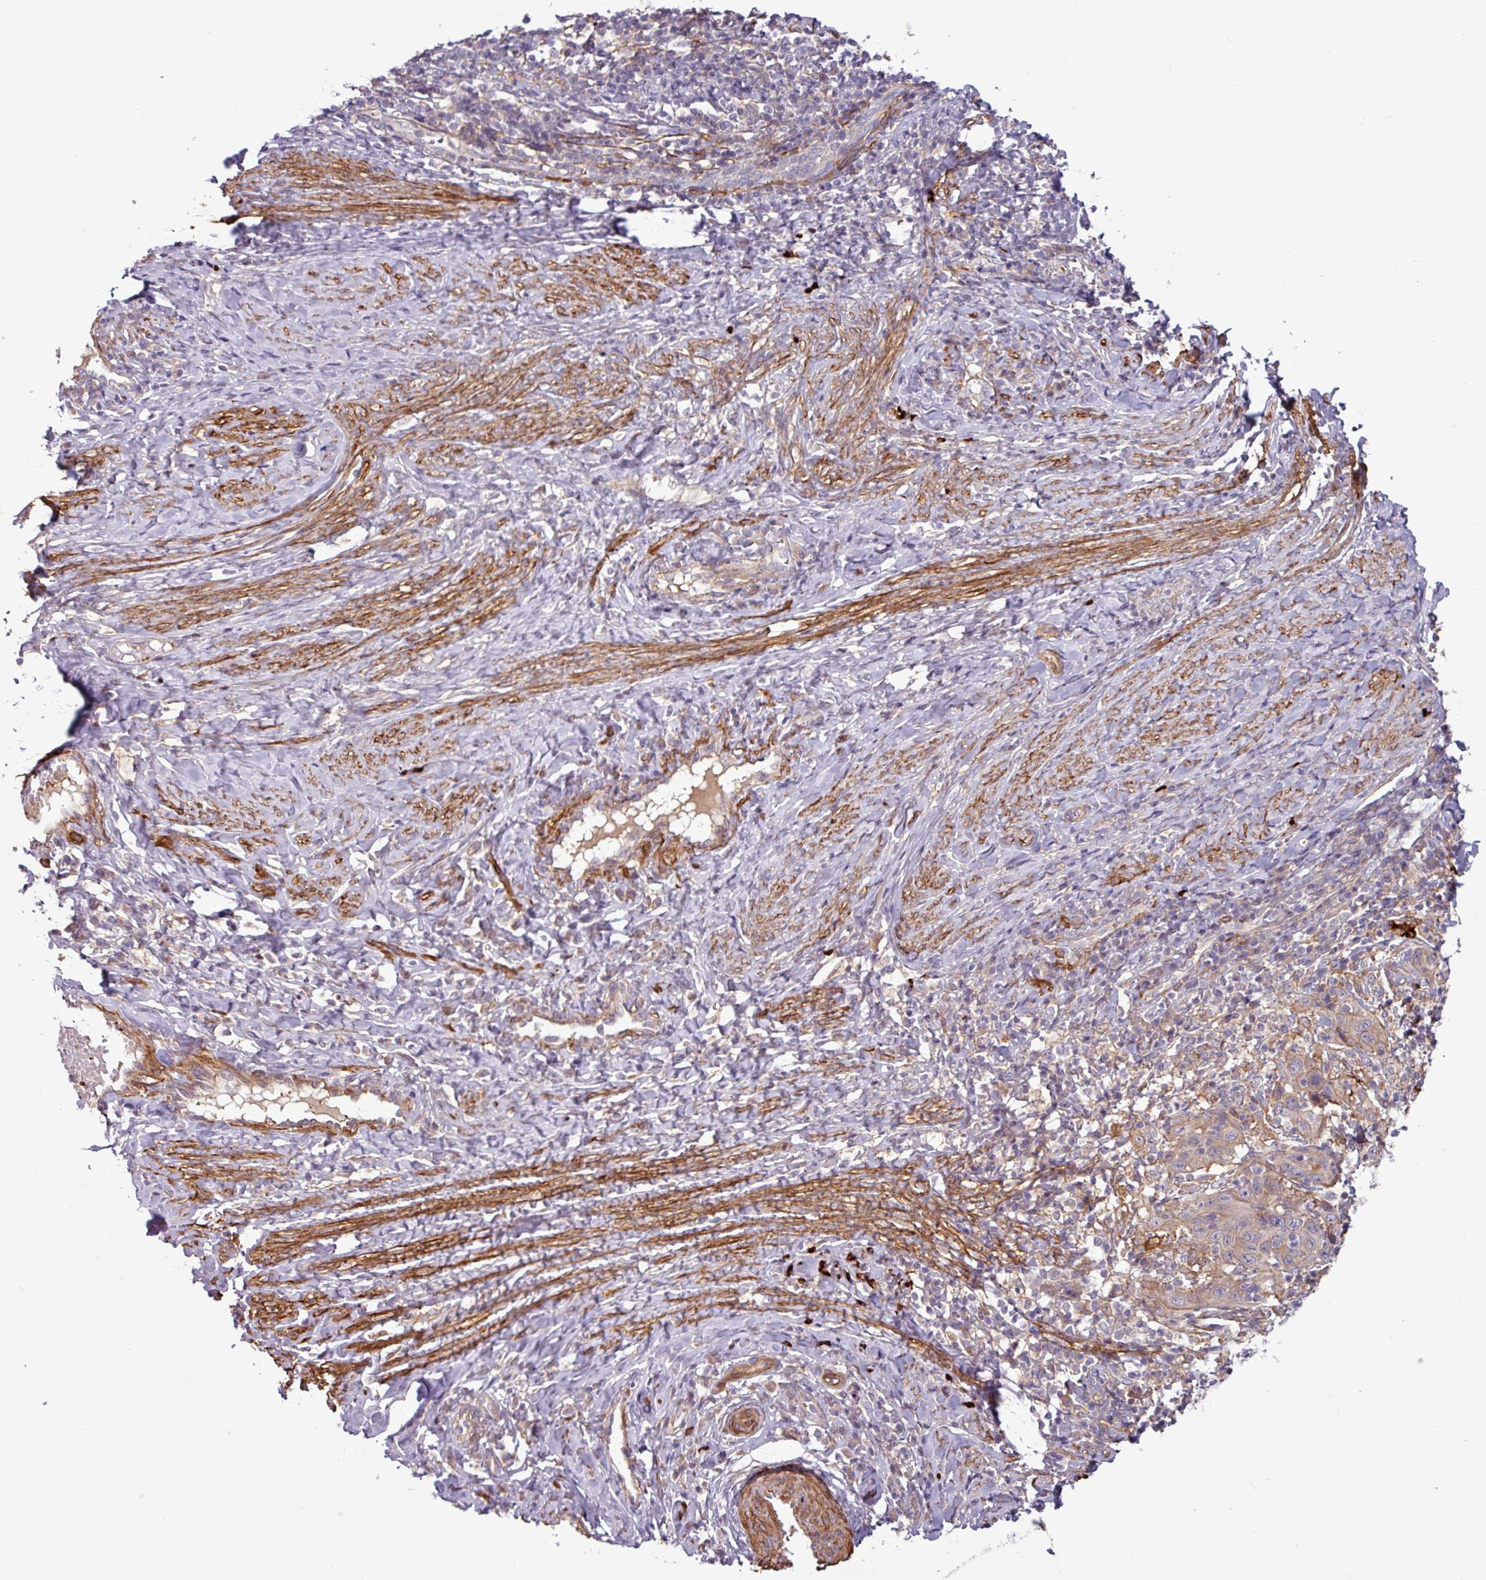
{"staining": {"intensity": "weak", "quantity": "<25%", "location": "cytoplasmic/membranous"}, "tissue": "cervical cancer", "cell_type": "Tumor cells", "image_type": "cancer", "snomed": [{"axis": "morphology", "description": "Squamous cell carcinoma, NOS"}, {"axis": "topography", "description": "Cervix"}], "caption": "DAB (3,3'-diaminobenzidine) immunohistochemical staining of cervical cancer (squamous cell carcinoma) demonstrates no significant expression in tumor cells.", "gene": "PCED1A", "patient": {"sex": "female", "age": 46}}